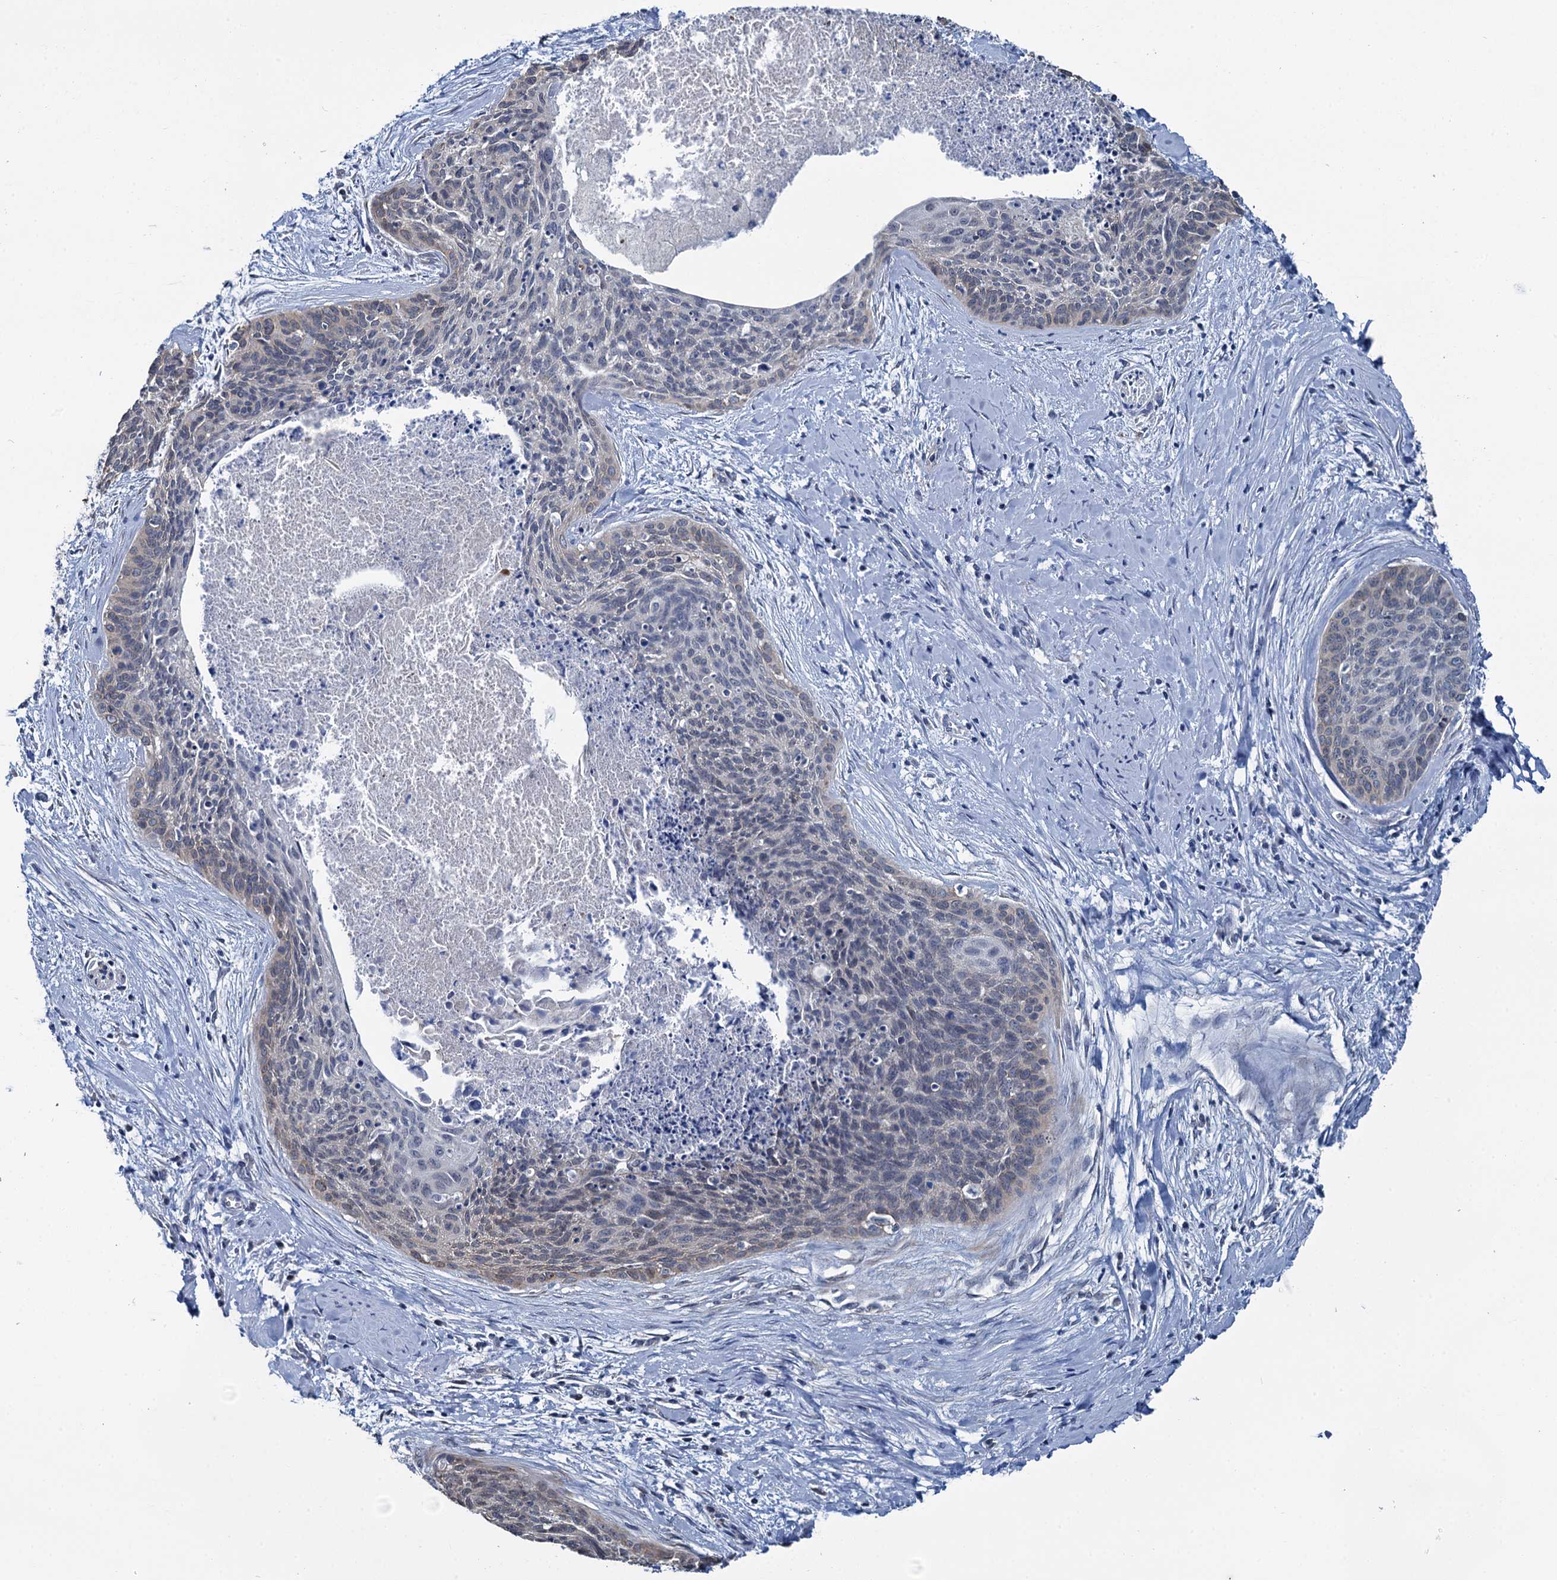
{"staining": {"intensity": "weak", "quantity": "<25%", "location": "cytoplasmic/membranous"}, "tissue": "cervical cancer", "cell_type": "Tumor cells", "image_type": "cancer", "snomed": [{"axis": "morphology", "description": "Squamous cell carcinoma, NOS"}, {"axis": "topography", "description": "Cervix"}], "caption": "Tumor cells show no significant positivity in squamous cell carcinoma (cervical). (Stains: DAB IHC with hematoxylin counter stain, Microscopy: brightfield microscopy at high magnification).", "gene": "MIOX", "patient": {"sex": "female", "age": 55}}